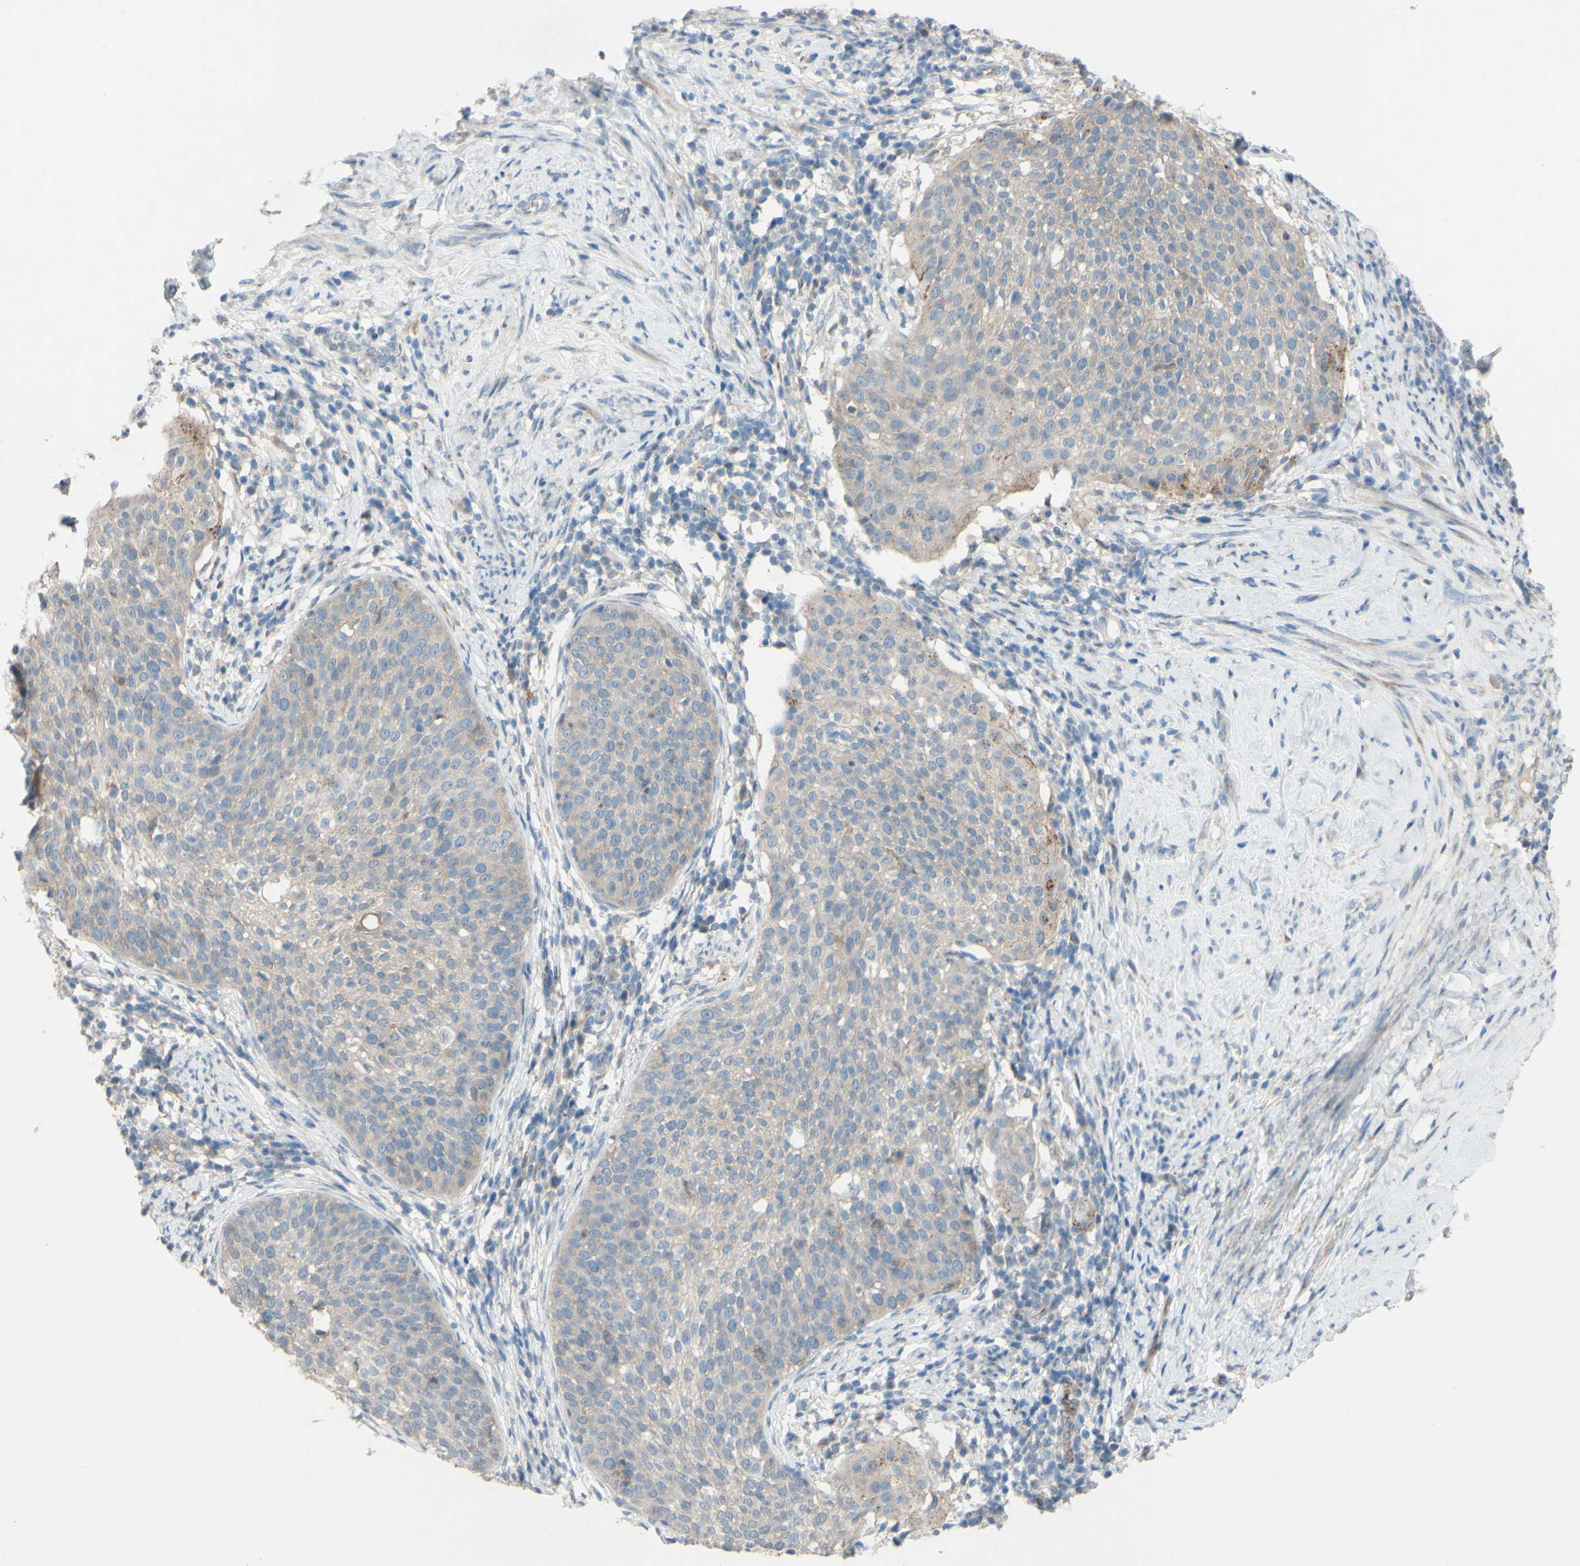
{"staining": {"intensity": "weak", "quantity": "<25%", "location": "cytoplasmic/membranous"}, "tissue": "cervical cancer", "cell_type": "Tumor cells", "image_type": "cancer", "snomed": [{"axis": "morphology", "description": "Squamous cell carcinoma, NOS"}, {"axis": "topography", "description": "Cervix"}], "caption": "This photomicrograph is of squamous cell carcinoma (cervical) stained with IHC to label a protein in brown with the nuclei are counter-stained blue. There is no staining in tumor cells.", "gene": "CDCP1", "patient": {"sex": "female", "age": 51}}